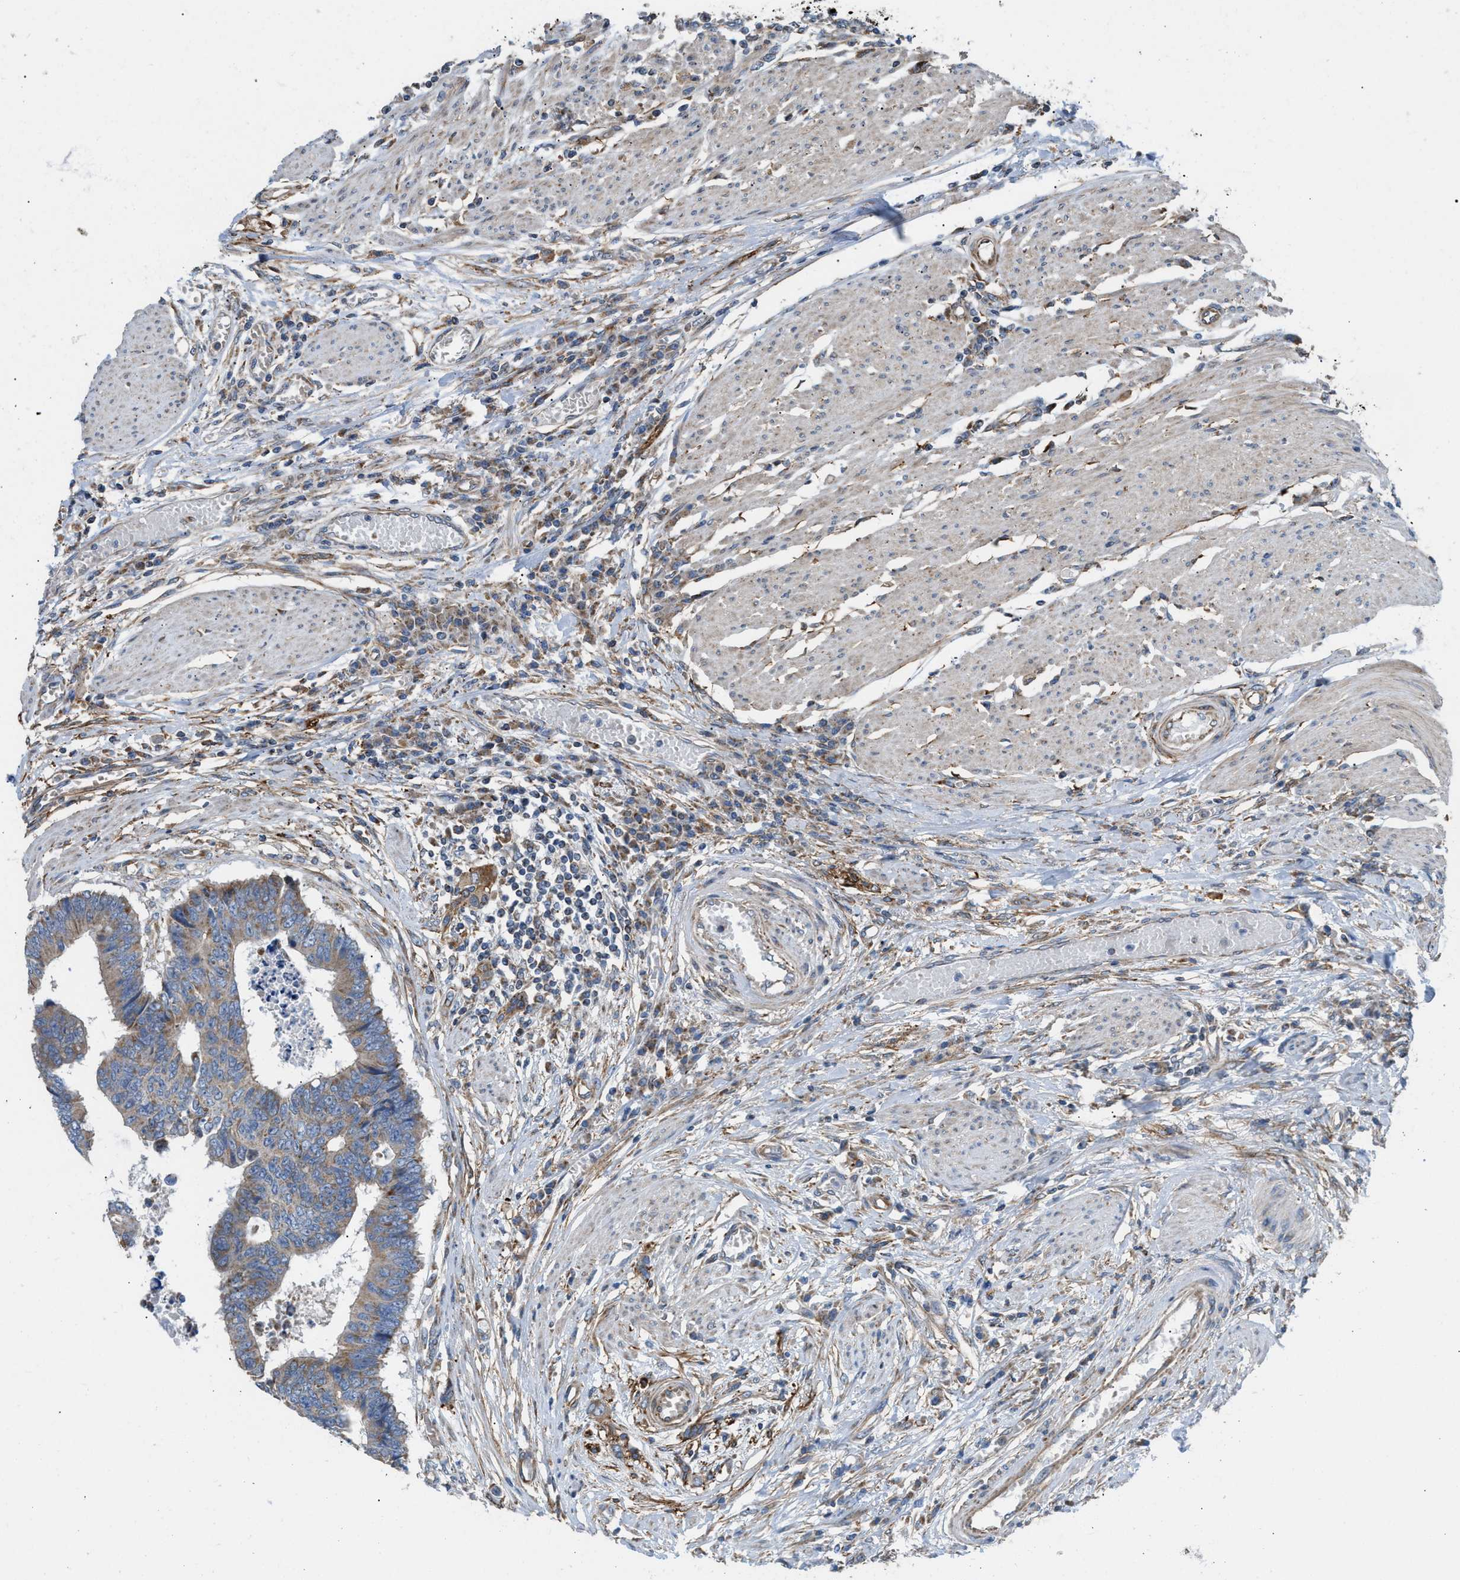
{"staining": {"intensity": "moderate", "quantity": ">75%", "location": "cytoplasmic/membranous"}, "tissue": "colorectal cancer", "cell_type": "Tumor cells", "image_type": "cancer", "snomed": [{"axis": "morphology", "description": "Adenocarcinoma, NOS"}, {"axis": "topography", "description": "Rectum"}], "caption": "High-power microscopy captured an IHC histopathology image of colorectal cancer, revealing moderate cytoplasmic/membranous positivity in about >75% of tumor cells. (DAB IHC with brightfield microscopy, high magnification).", "gene": "SLC10A3", "patient": {"sex": "male", "age": 84}}